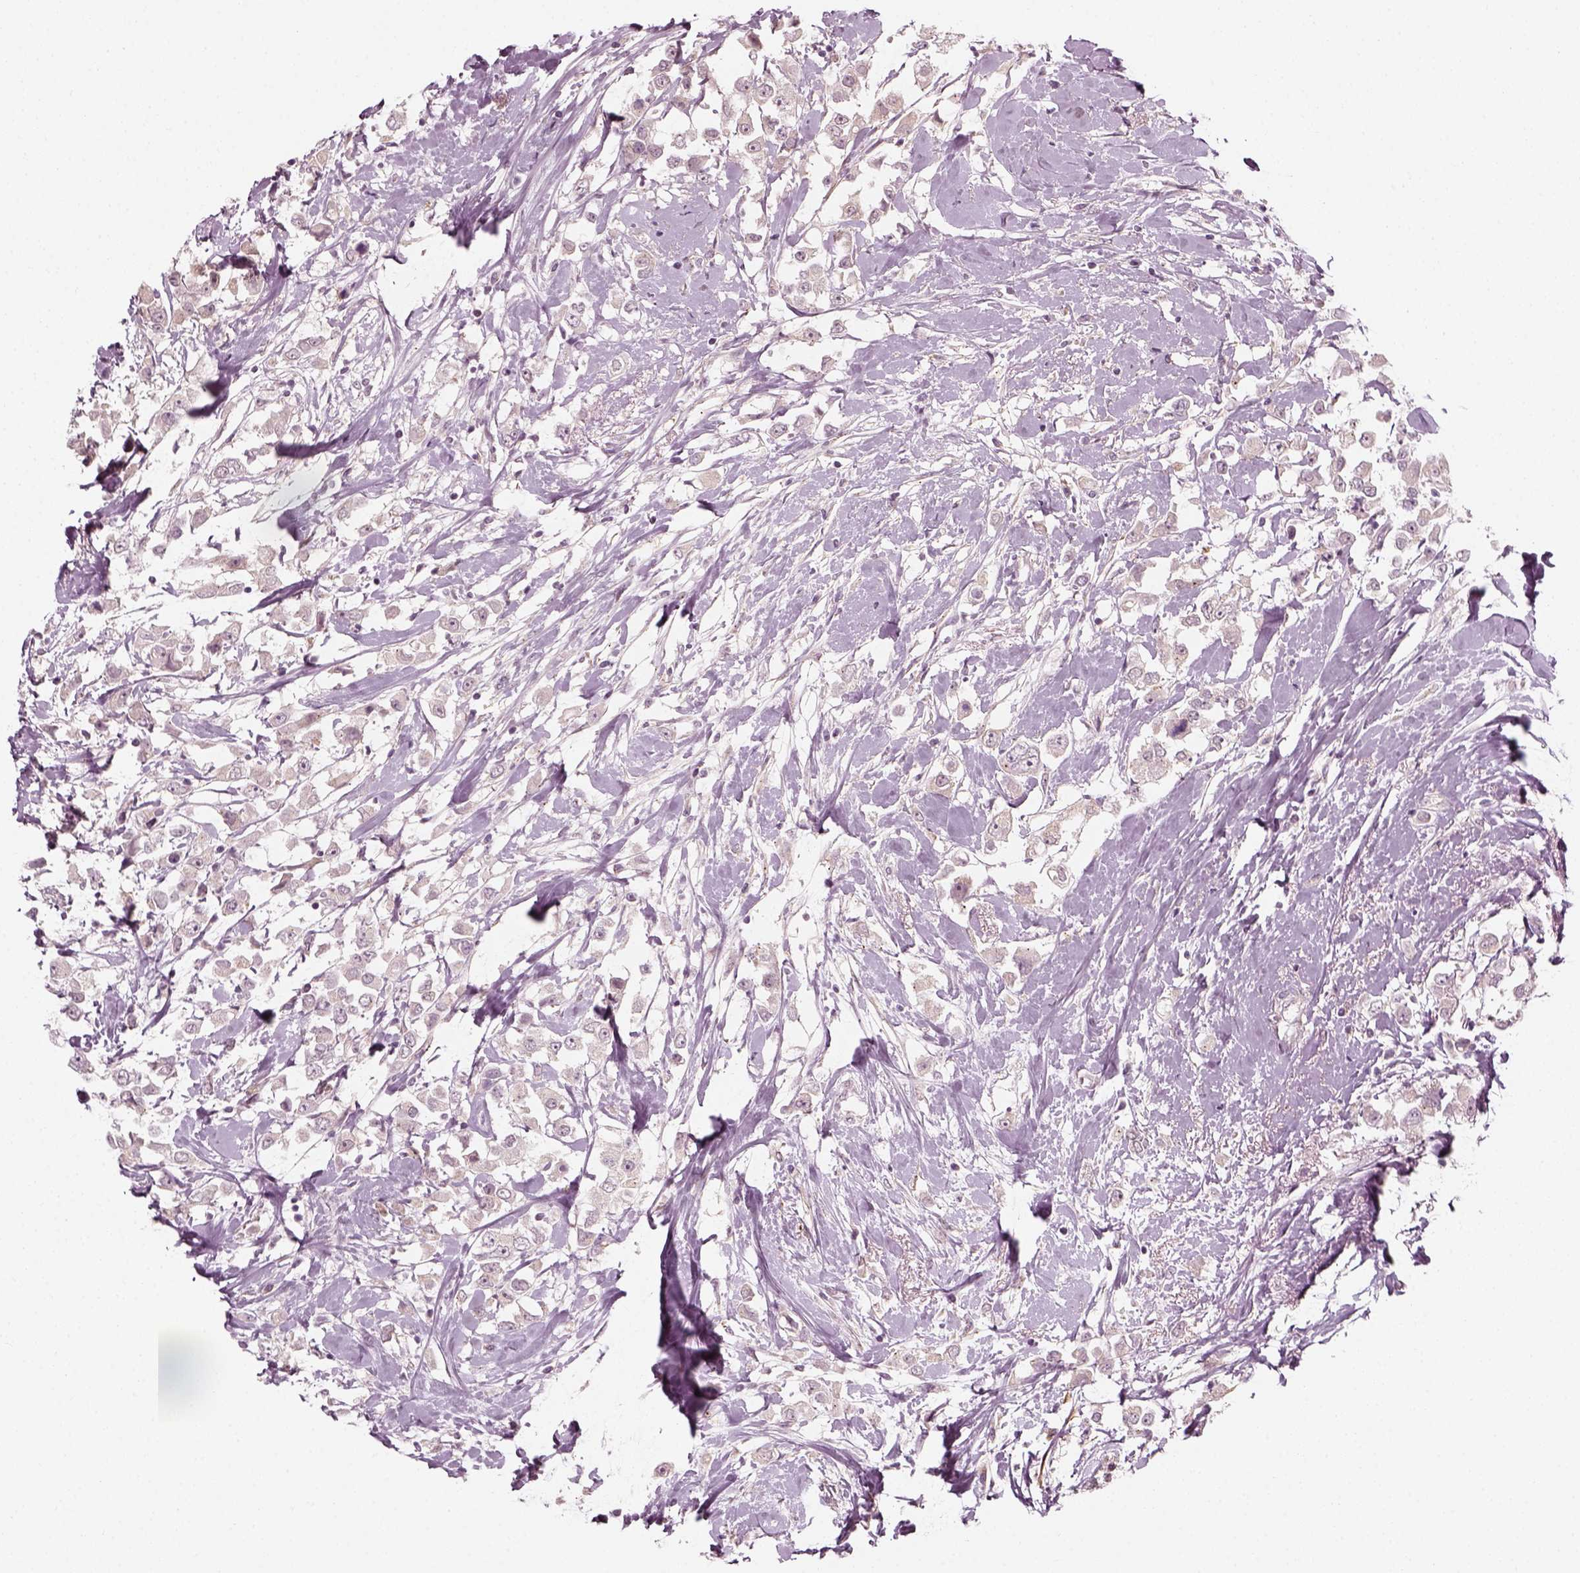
{"staining": {"intensity": "negative", "quantity": "none", "location": "none"}, "tissue": "breast cancer", "cell_type": "Tumor cells", "image_type": "cancer", "snomed": [{"axis": "morphology", "description": "Duct carcinoma"}, {"axis": "topography", "description": "Breast"}], "caption": "An IHC photomicrograph of breast cancer is shown. There is no staining in tumor cells of breast cancer. The staining is performed using DAB brown chromogen with nuclei counter-stained in using hematoxylin.", "gene": "MLIP", "patient": {"sex": "female", "age": 61}}